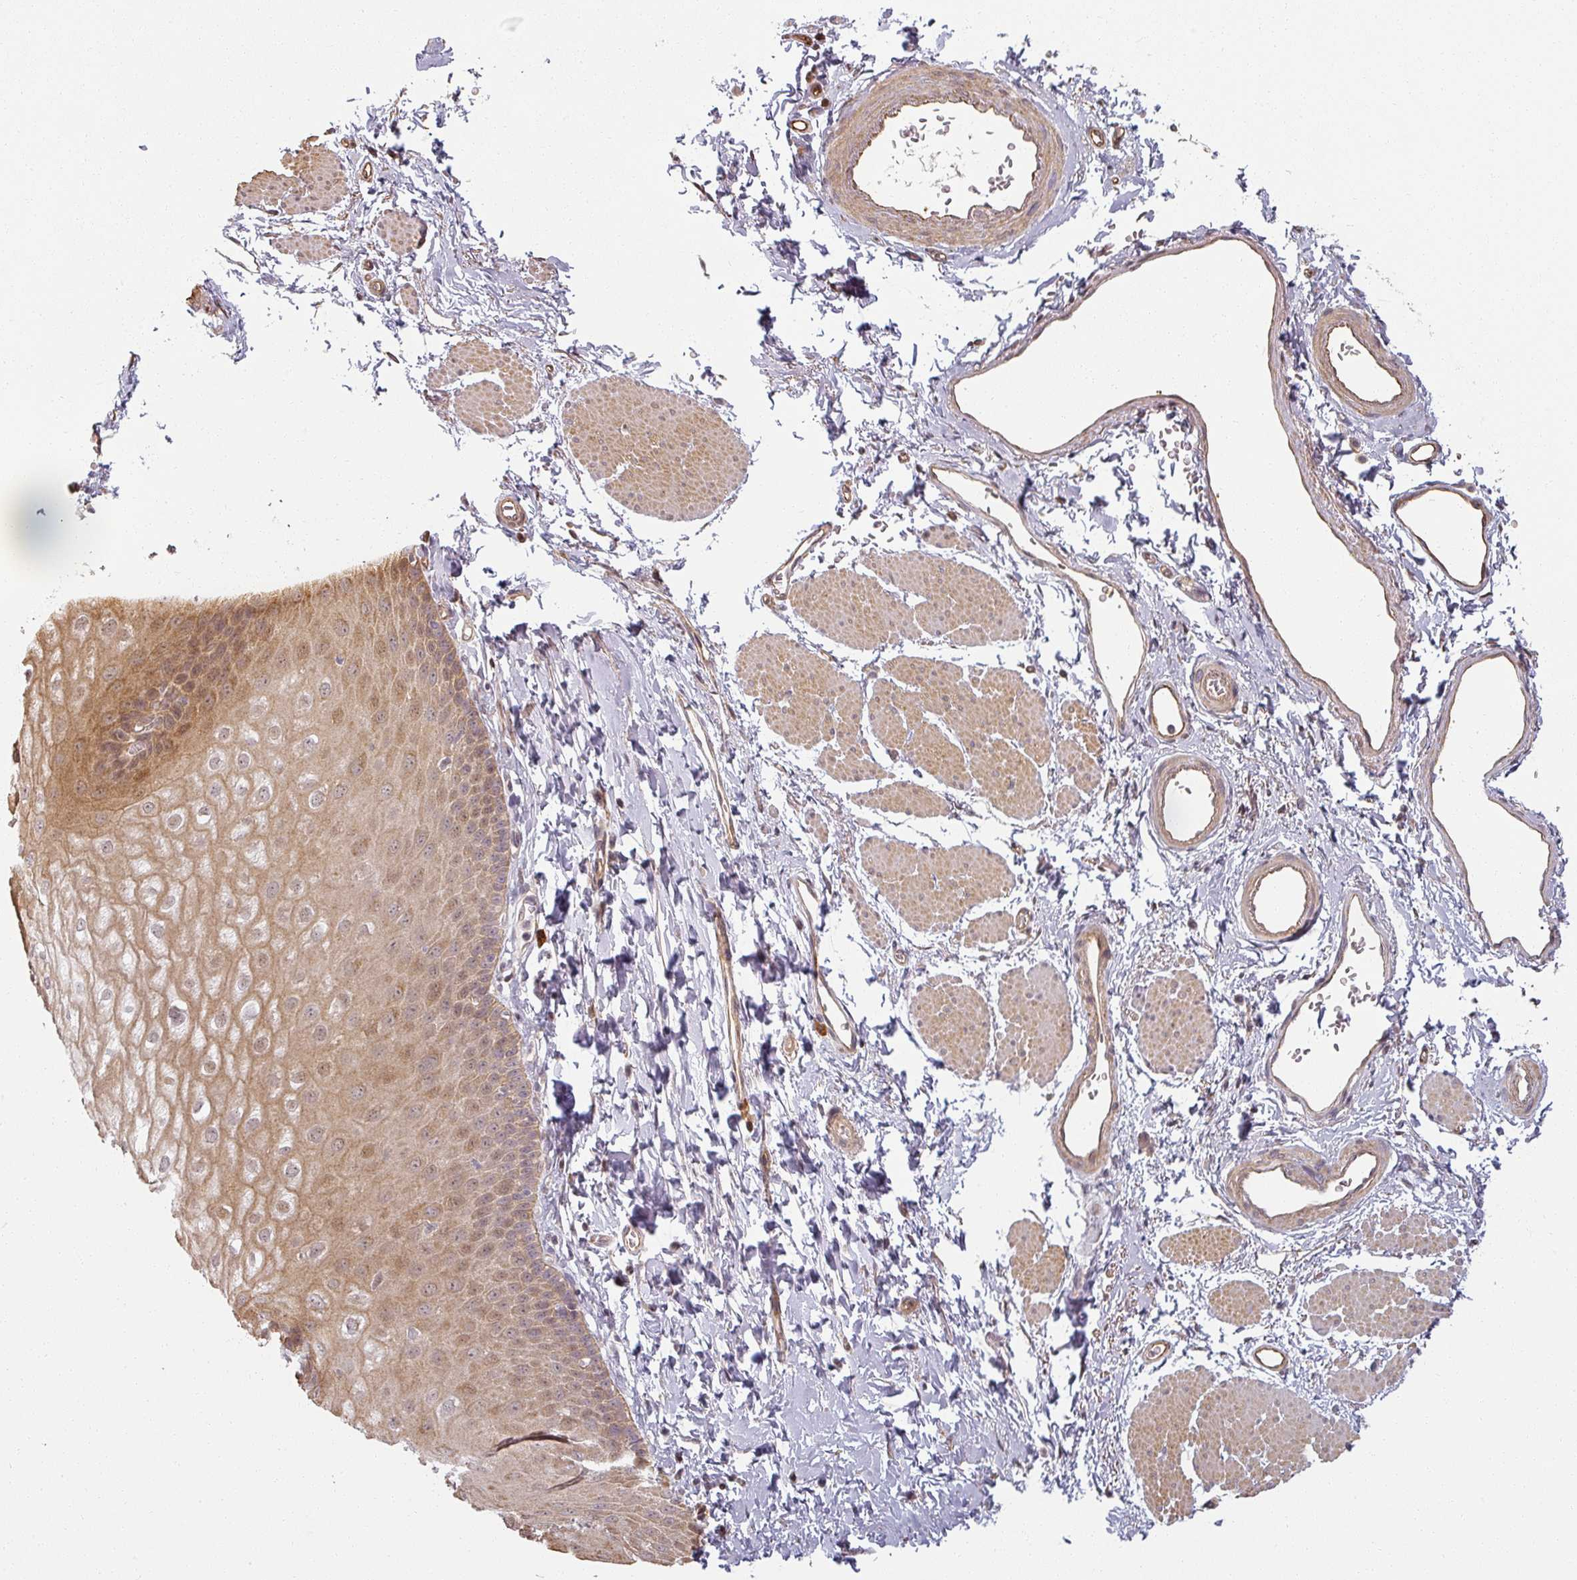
{"staining": {"intensity": "moderate", "quantity": ">75%", "location": "cytoplasmic/membranous,nuclear"}, "tissue": "esophagus", "cell_type": "Squamous epithelial cells", "image_type": "normal", "snomed": [{"axis": "morphology", "description": "Normal tissue, NOS"}, {"axis": "topography", "description": "Esophagus"}], "caption": "Esophagus stained with DAB IHC exhibits medium levels of moderate cytoplasmic/membranous,nuclear staining in about >75% of squamous epithelial cells. (DAB IHC, brown staining for protein, blue staining for nuclei).", "gene": "MED19", "patient": {"sex": "male", "age": 70}}